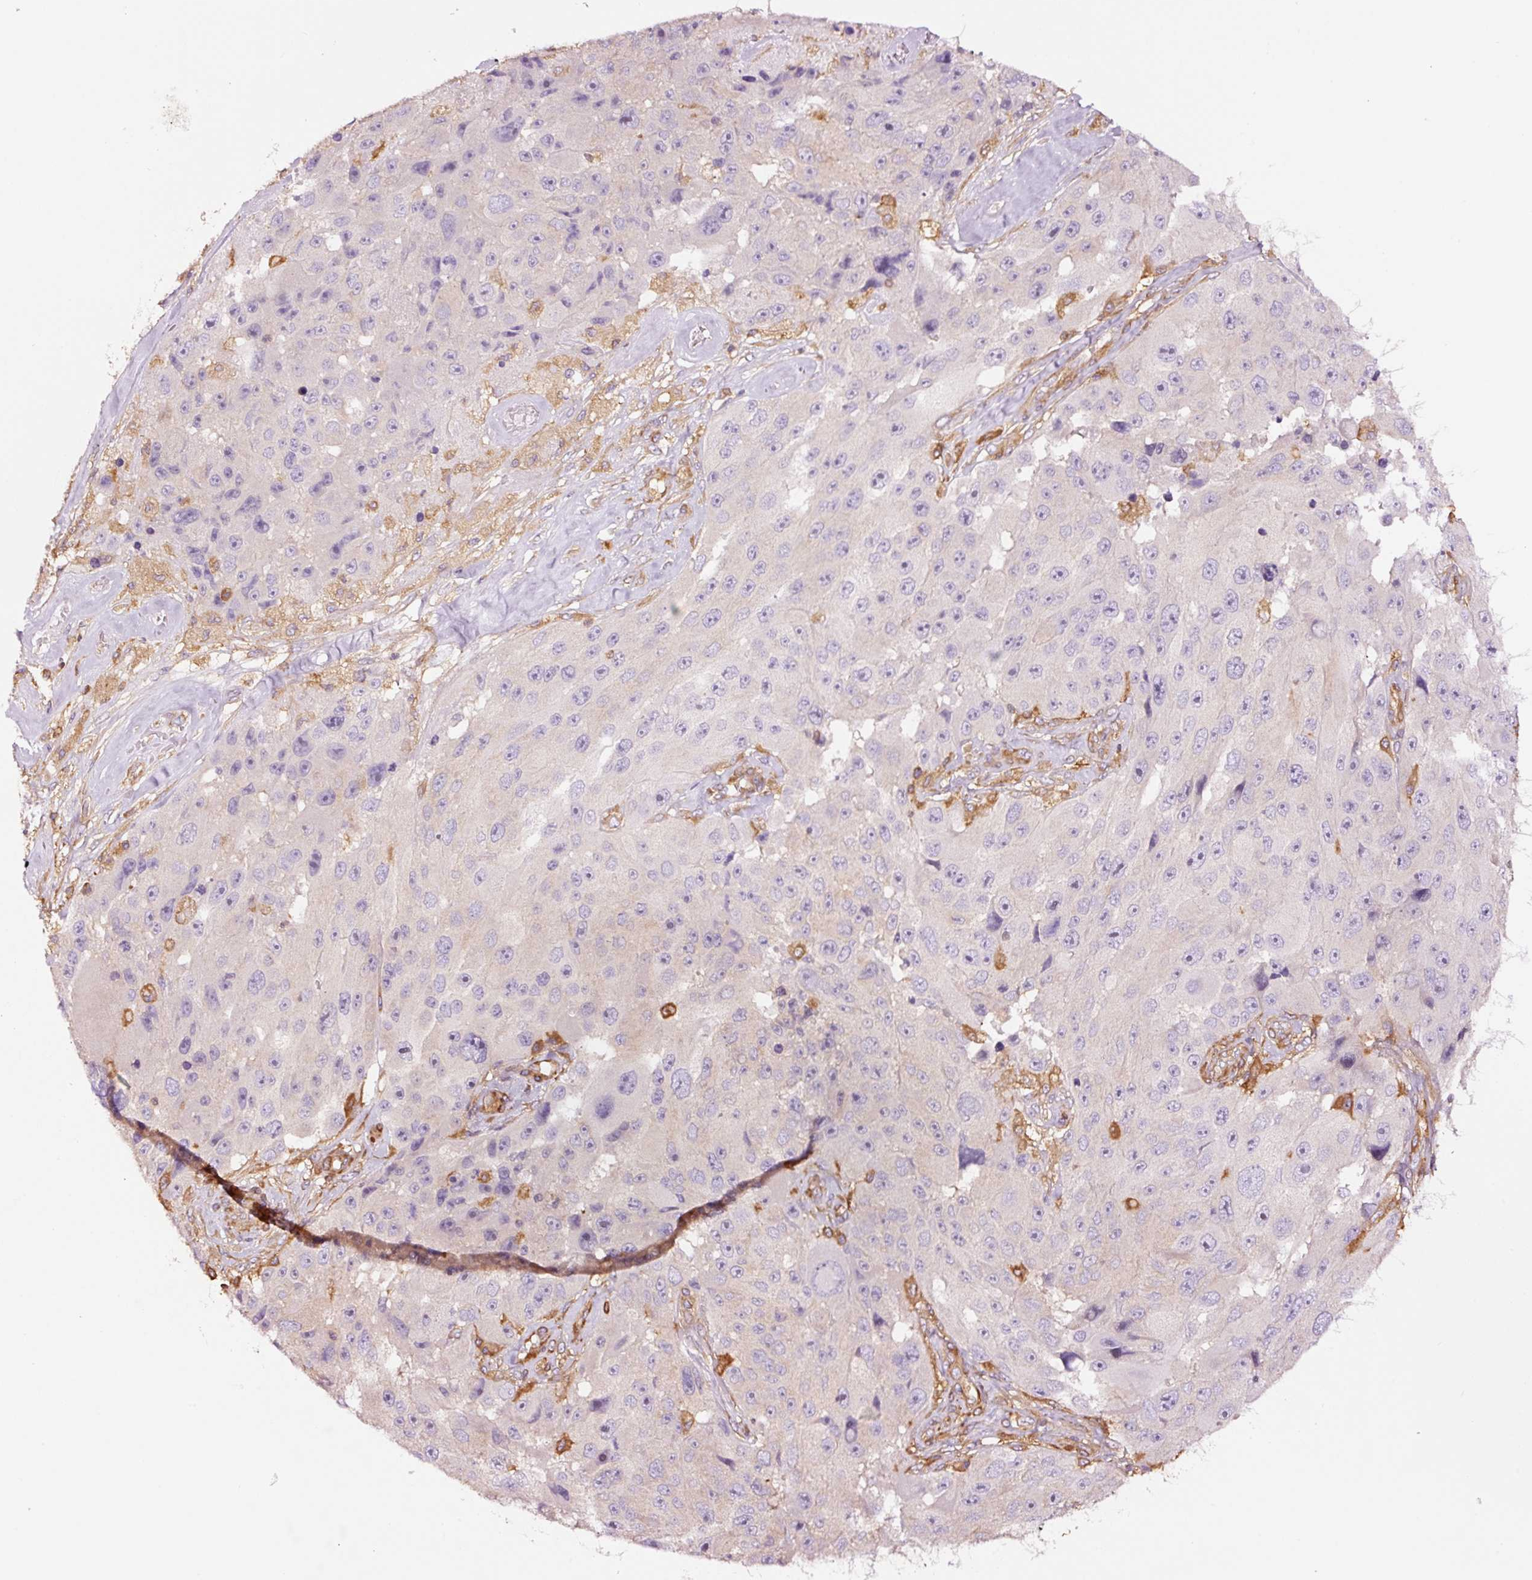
{"staining": {"intensity": "moderate", "quantity": "<25%", "location": "cytoplasmic/membranous"}, "tissue": "melanoma", "cell_type": "Tumor cells", "image_type": "cancer", "snomed": [{"axis": "morphology", "description": "Malignant melanoma, Metastatic site"}, {"axis": "topography", "description": "Lymph node"}], "caption": "Immunohistochemical staining of human malignant melanoma (metastatic site) reveals low levels of moderate cytoplasmic/membranous protein expression in about <25% of tumor cells.", "gene": "METAP1", "patient": {"sex": "male", "age": 62}}